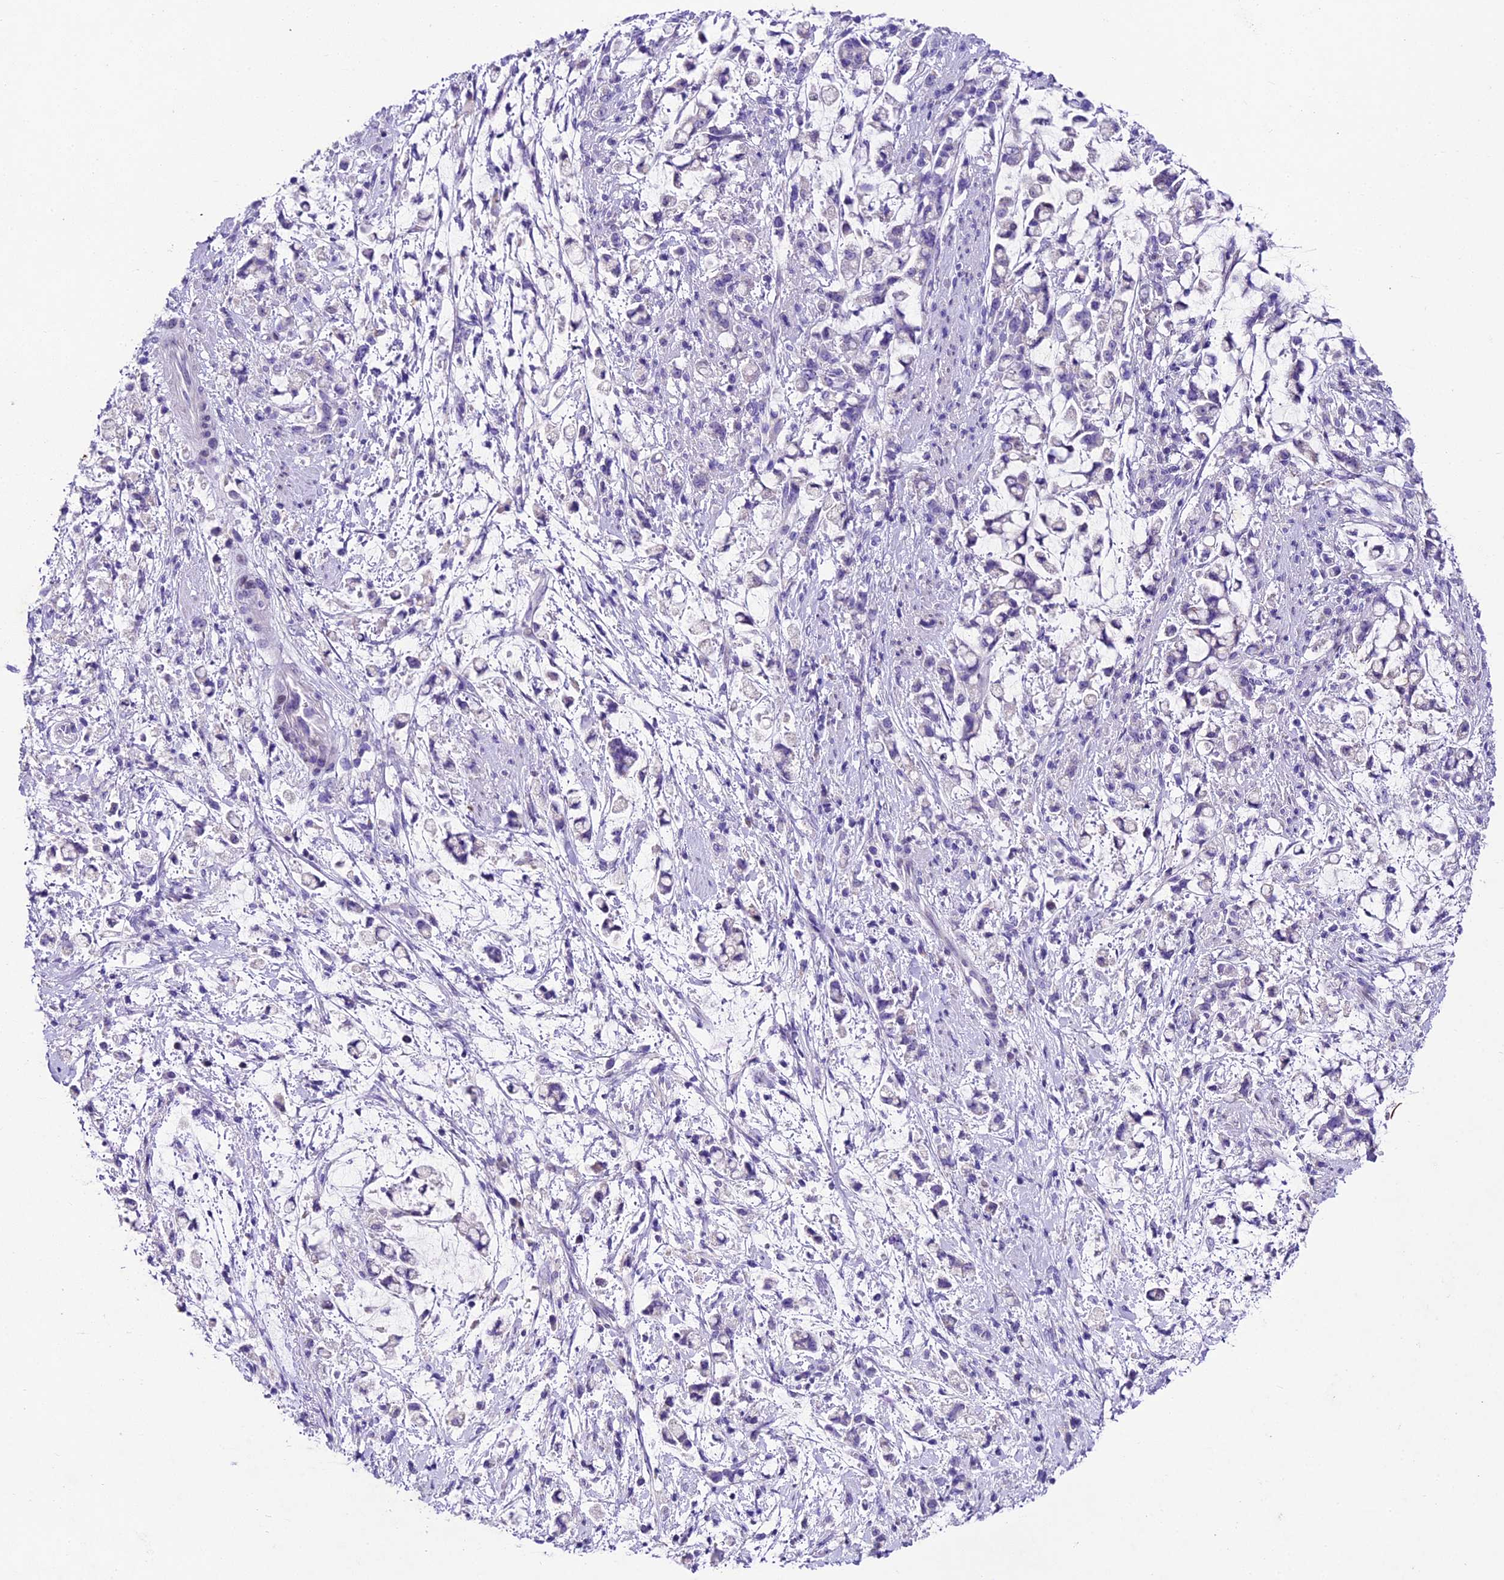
{"staining": {"intensity": "negative", "quantity": "none", "location": "none"}, "tissue": "stomach cancer", "cell_type": "Tumor cells", "image_type": "cancer", "snomed": [{"axis": "morphology", "description": "Adenocarcinoma, NOS"}, {"axis": "topography", "description": "Stomach"}], "caption": "DAB immunohistochemical staining of human adenocarcinoma (stomach) reveals no significant positivity in tumor cells.", "gene": "IFT140", "patient": {"sex": "female", "age": 60}}